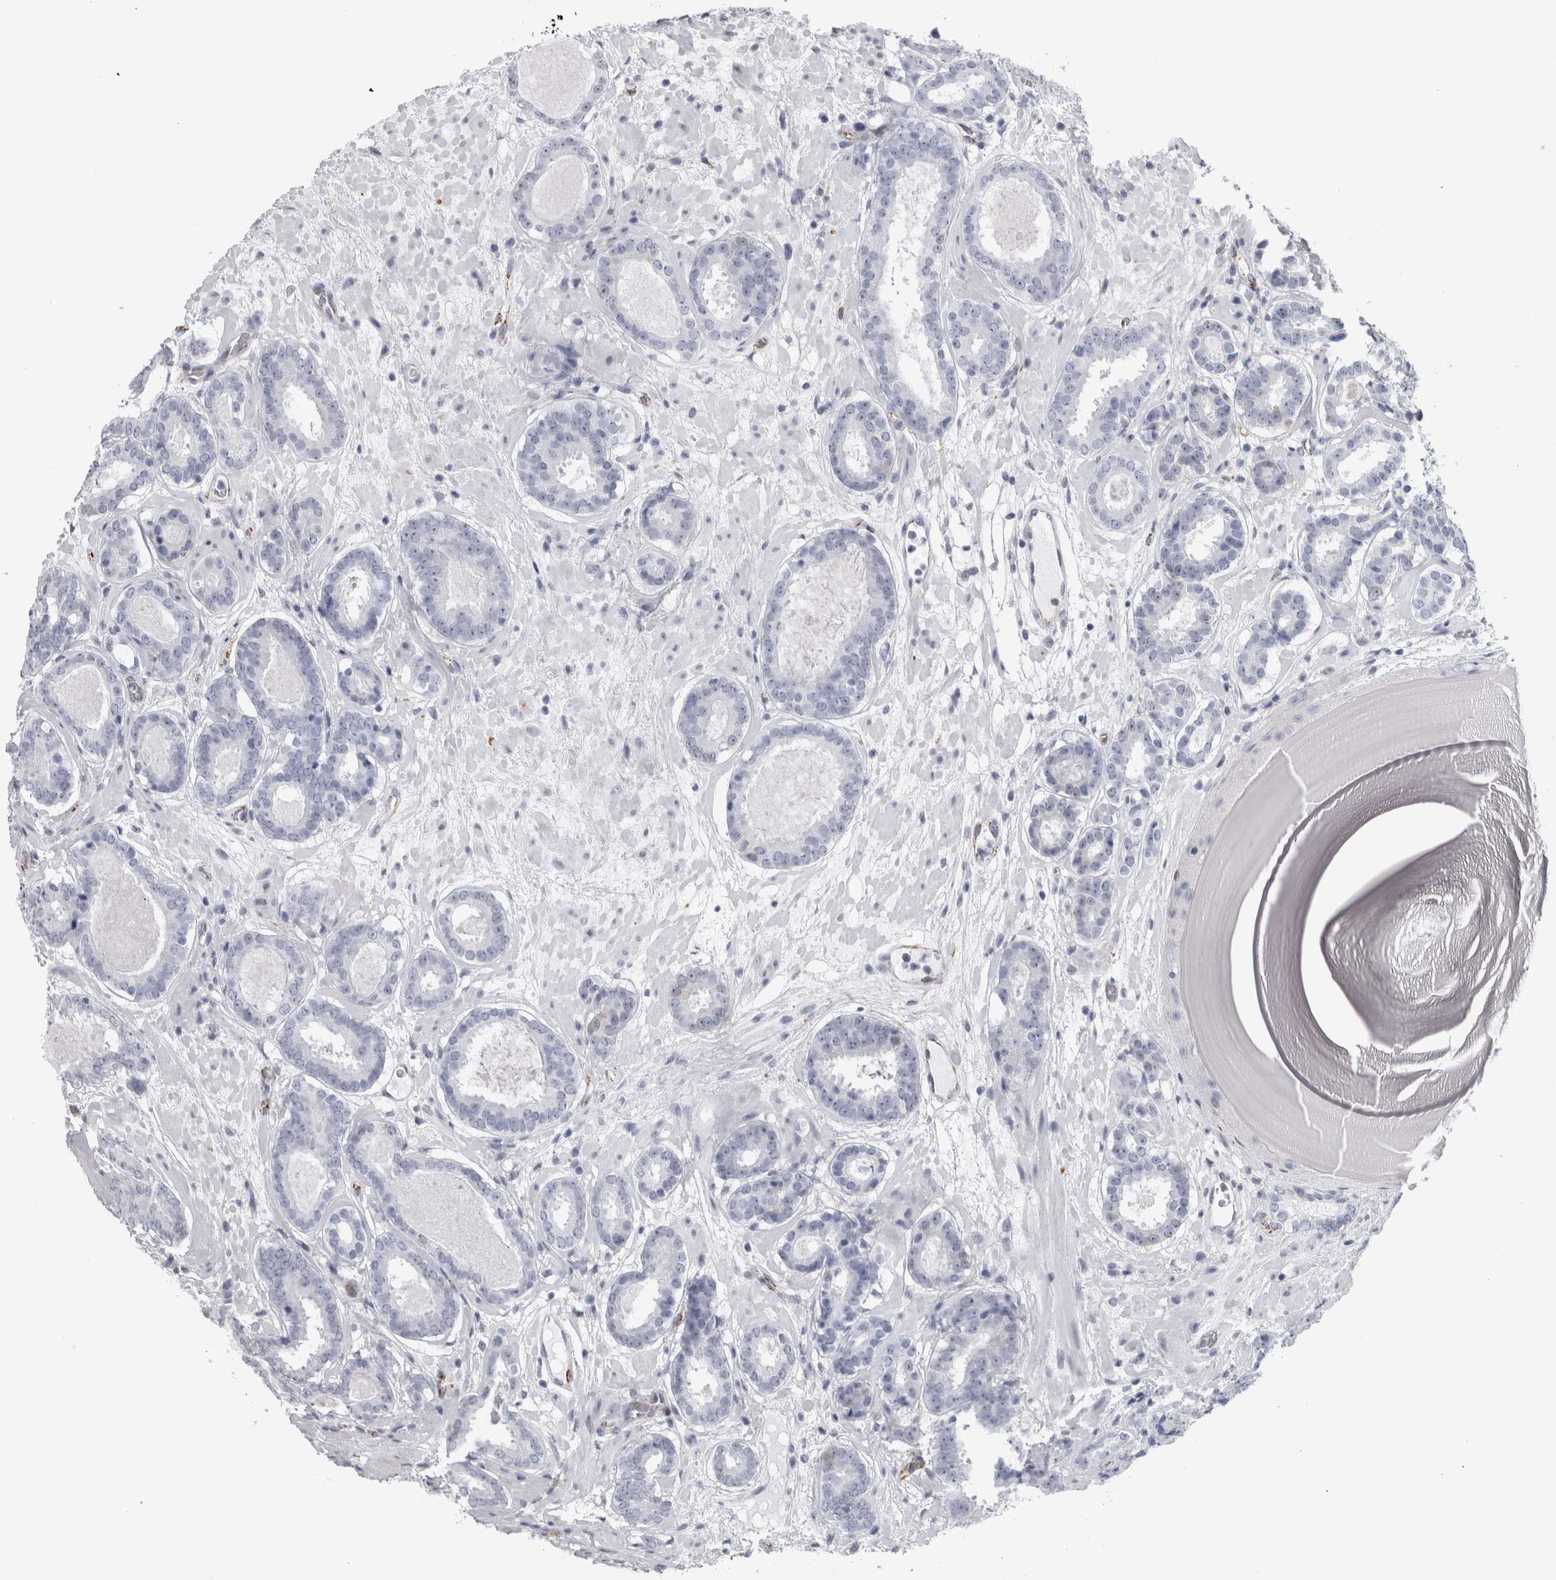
{"staining": {"intensity": "negative", "quantity": "none", "location": "none"}, "tissue": "prostate cancer", "cell_type": "Tumor cells", "image_type": "cancer", "snomed": [{"axis": "morphology", "description": "Adenocarcinoma, Low grade"}, {"axis": "topography", "description": "Prostate"}], "caption": "Tumor cells are negative for protein expression in human prostate cancer.", "gene": "ACOT7", "patient": {"sex": "male", "age": 69}}